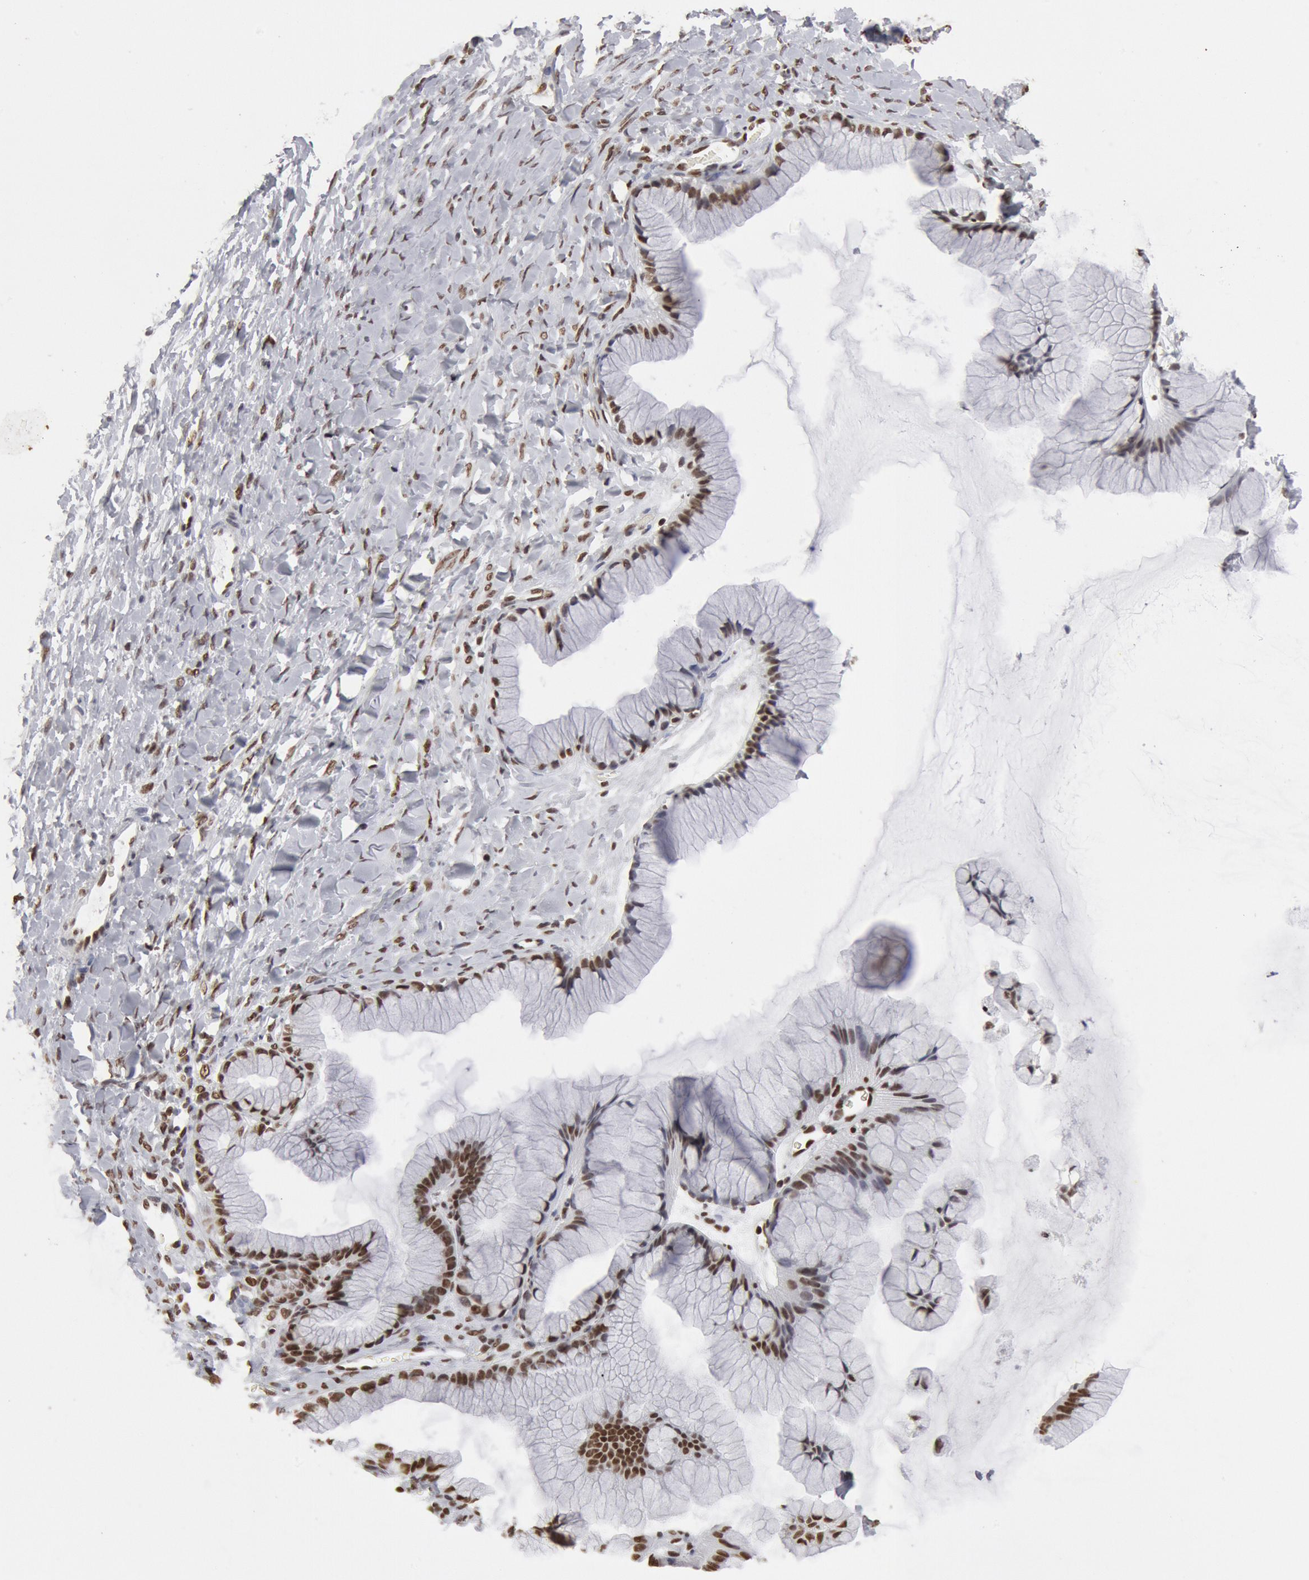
{"staining": {"intensity": "strong", "quantity": ">75%", "location": "nuclear"}, "tissue": "ovarian cancer", "cell_type": "Tumor cells", "image_type": "cancer", "snomed": [{"axis": "morphology", "description": "Cystadenocarcinoma, mucinous, NOS"}, {"axis": "topography", "description": "Ovary"}], "caption": "This image shows immunohistochemistry staining of mucinous cystadenocarcinoma (ovarian), with high strong nuclear positivity in about >75% of tumor cells.", "gene": "SUB1", "patient": {"sex": "female", "age": 41}}